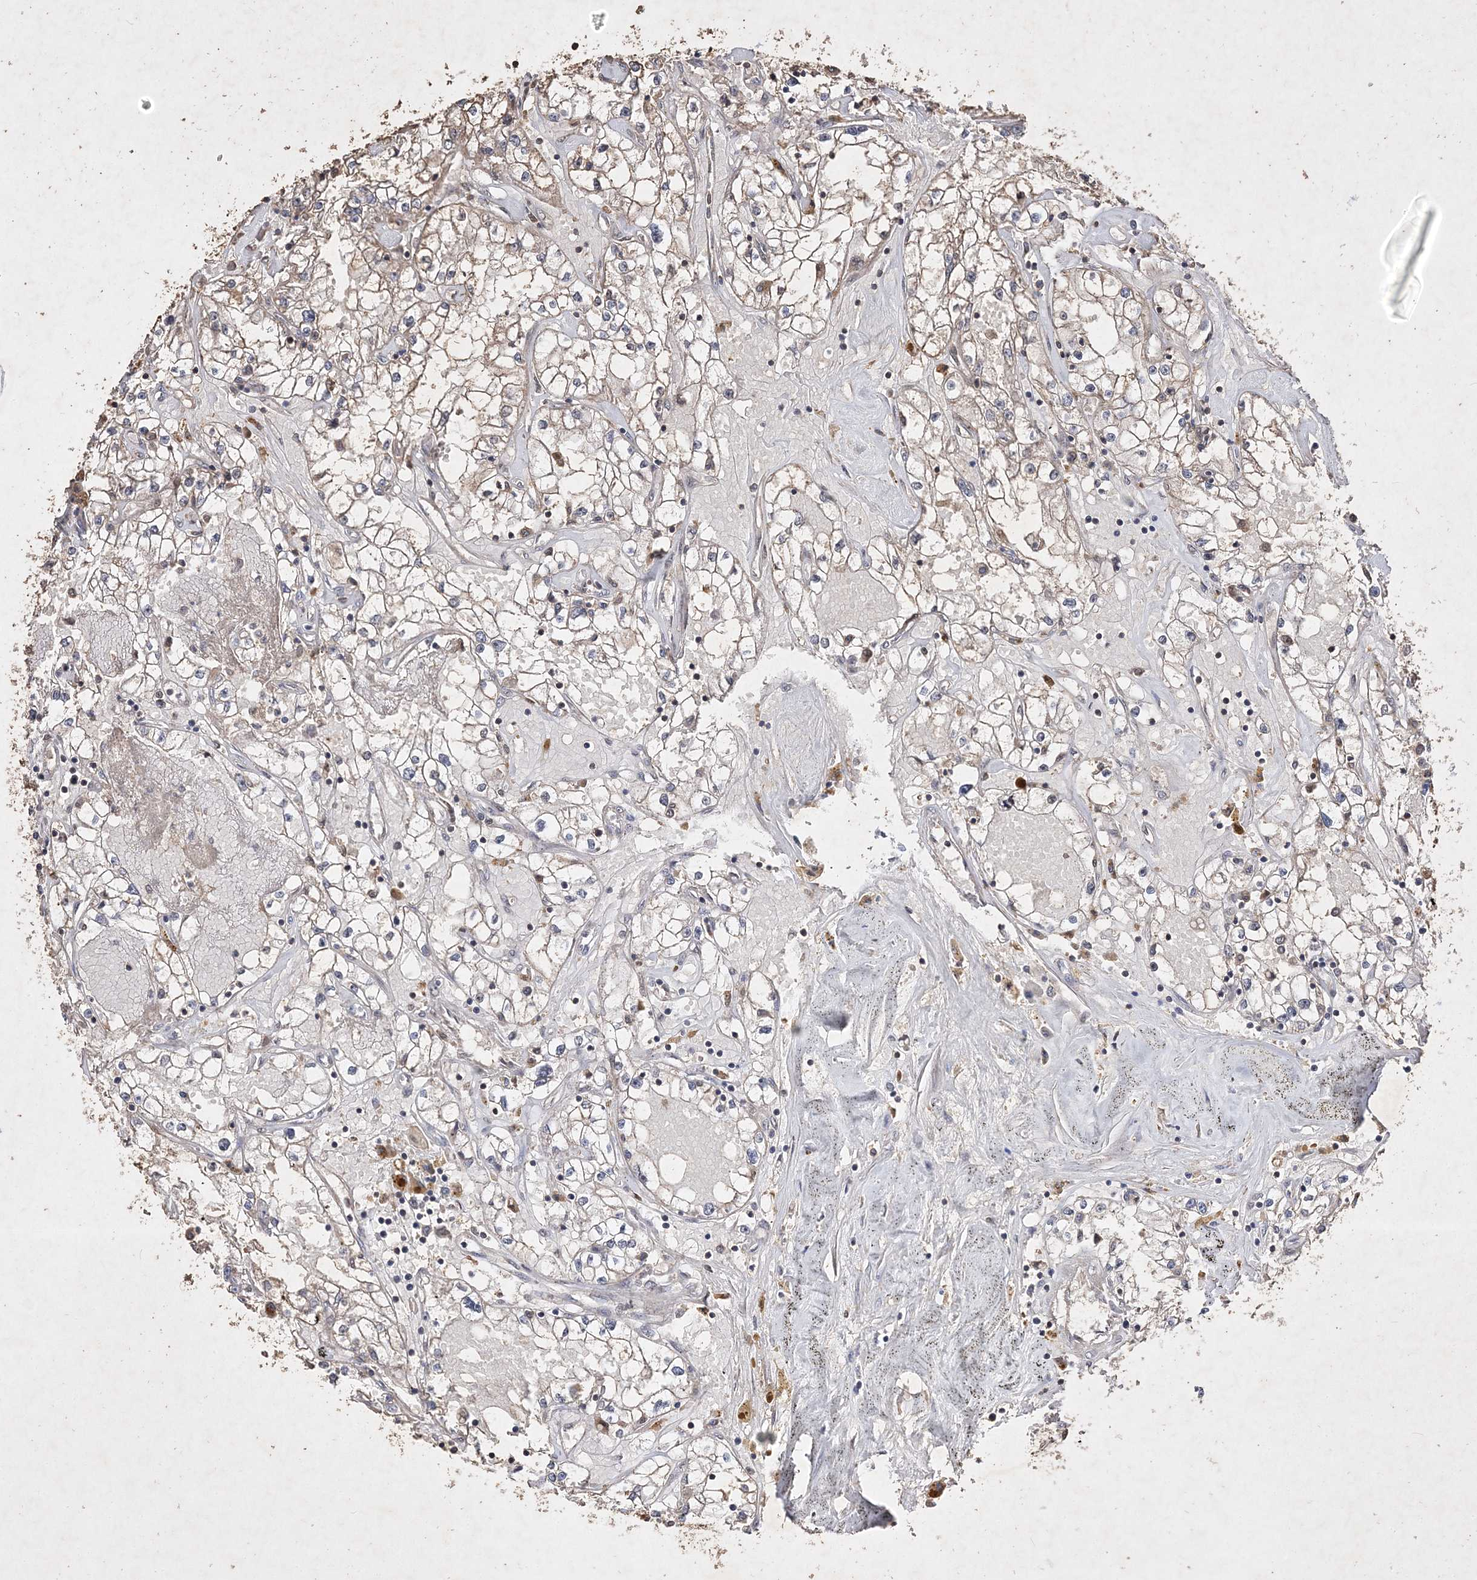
{"staining": {"intensity": "negative", "quantity": "none", "location": "none"}, "tissue": "renal cancer", "cell_type": "Tumor cells", "image_type": "cancer", "snomed": [{"axis": "morphology", "description": "Adenocarcinoma, NOS"}, {"axis": "topography", "description": "Kidney"}], "caption": "High power microscopy photomicrograph of an IHC image of renal cancer (adenocarcinoma), revealing no significant staining in tumor cells.", "gene": "C3orf38", "patient": {"sex": "male", "age": 56}}